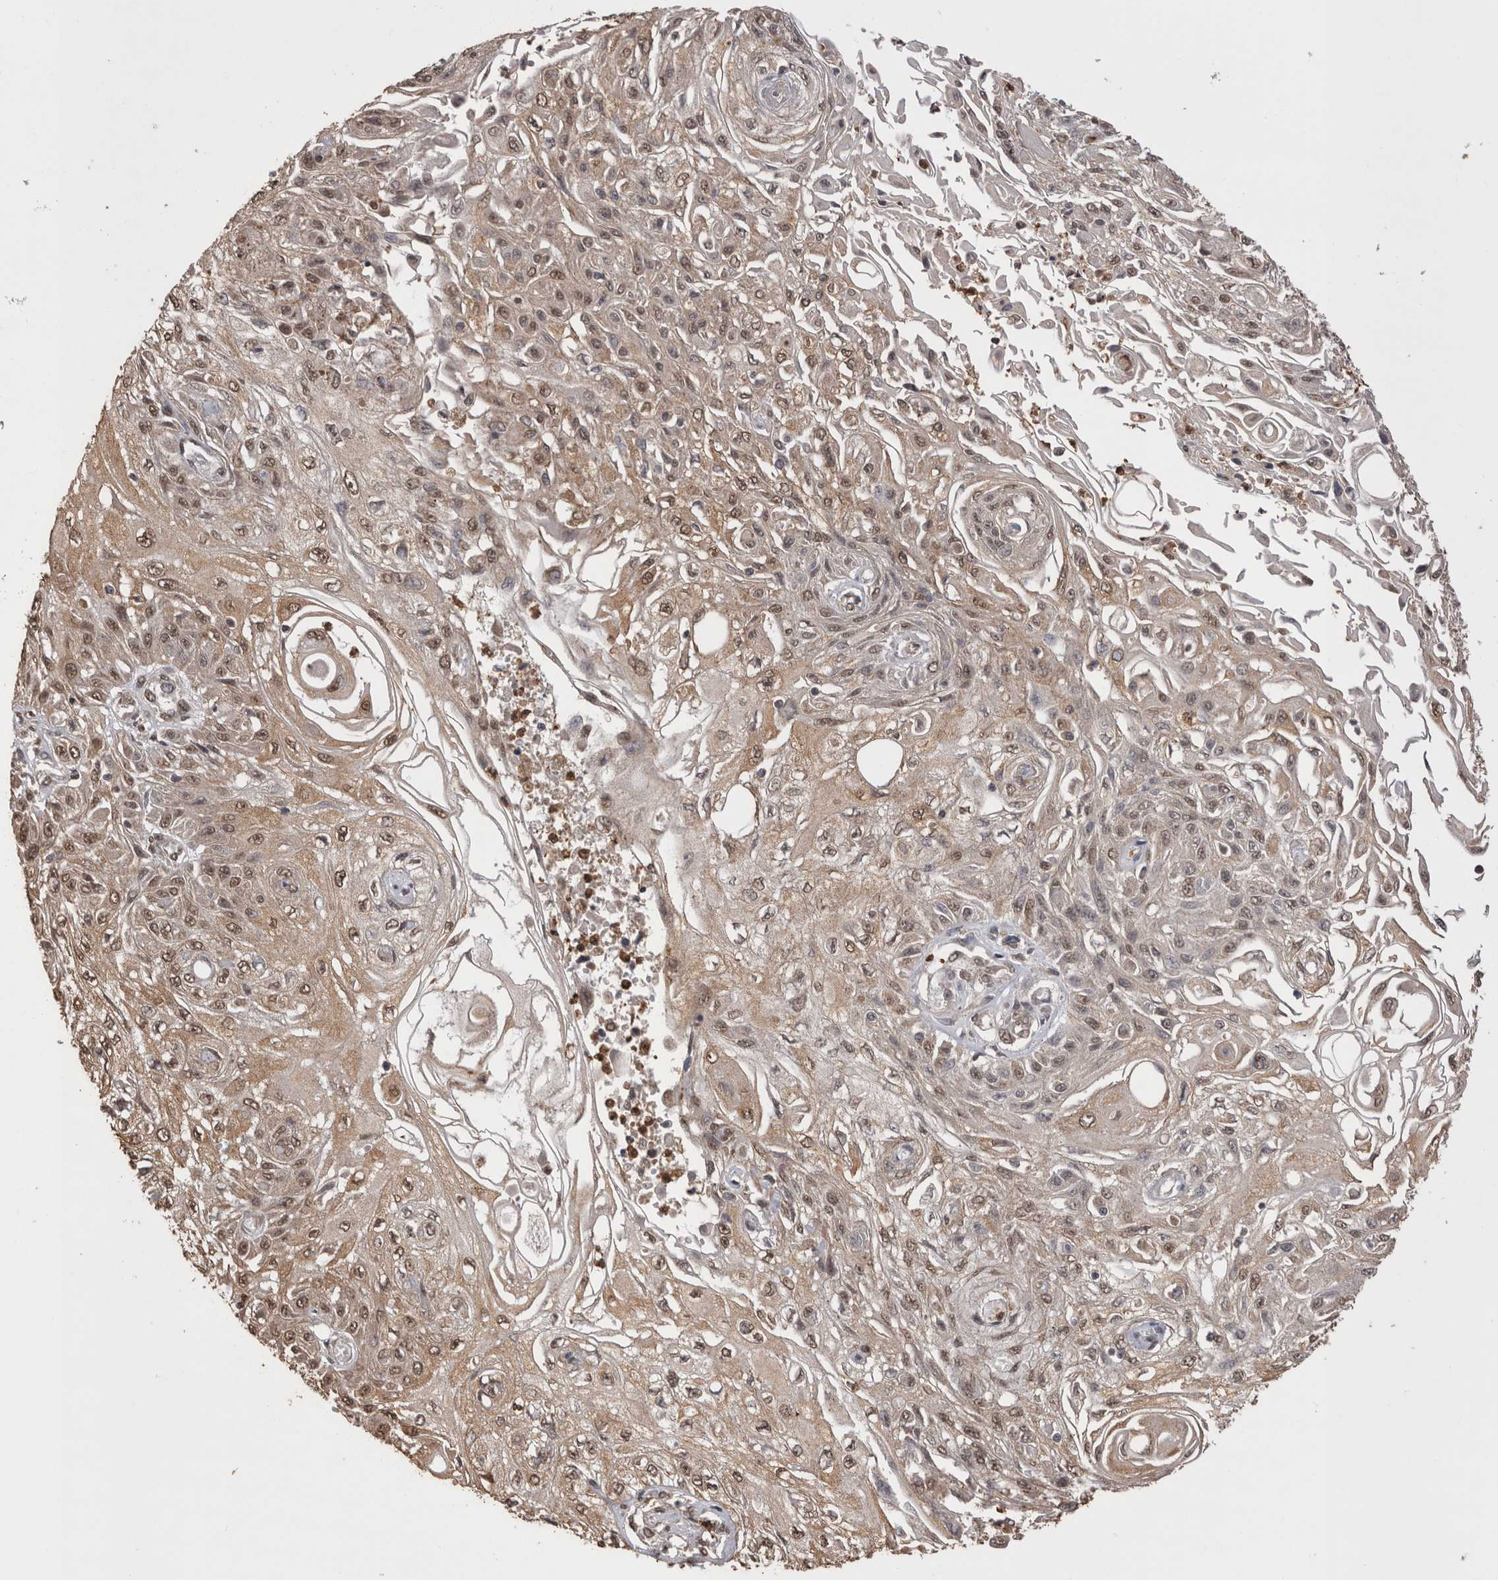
{"staining": {"intensity": "weak", "quantity": ">75%", "location": "cytoplasmic/membranous,nuclear"}, "tissue": "skin cancer", "cell_type": "Tumor cells", "image_type": "cancer", "snomed": [{"axis": "morphology", "description": "Squamous cell carcinoma, NOS"}, {"axis": "morphology", "description": "Squamous cell carcinoma, metastatic, NOS"}, {"axis": "topography", "description": "Skin"}, {"axis": "topography", "description": "Lymph node"}], "caption": "This histopathology image shows immunohistochemistry staining of human skin metastatic squamous cell carcinoma, with low weak cytoplasmic/membranous and nuclear staining in about >75% of tumor cells.", "gene": "GRK5", "patient": {"sex": "male", "age": 75}}